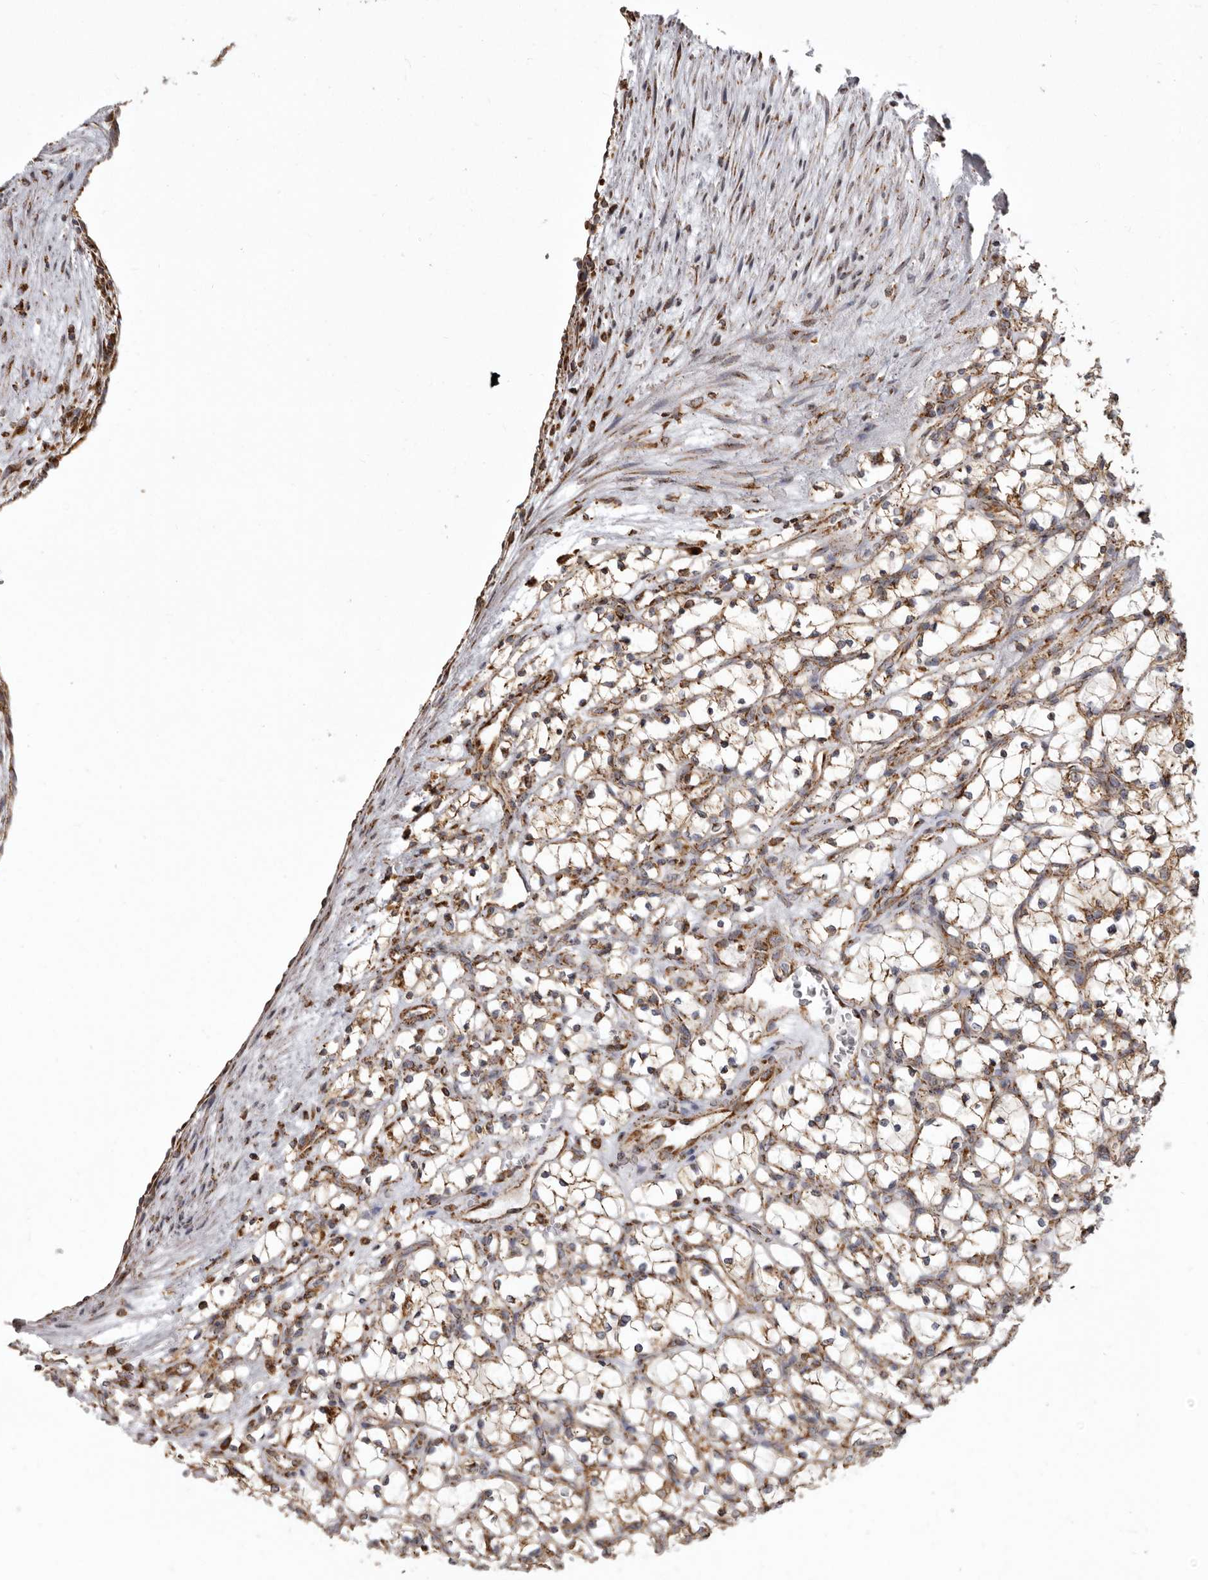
{"staining": {"intensity": "moderate", "quantity": ">75%", "location": "cytoplasmic/membranous"}, "tissue": "renal cancer", "cell_type": "Tumor cells", "image_type": "cancer", "snomed": [{"axis": "morphology", "description": "Adenocarcinoma, NOS"}, {"axis": "topography", "description": "Kidney"}], "caption": "DAB immunohistochemical staining of human renal adenocarcinoma exhibits moderate cytoplasmic/membranous protein staining in approximately >75% of tumor cells. Using DAB (brown) and hematoxylin (blue) stains, captured at high magnification using brightfield microscopy.", "gene": "CDK5RAP3", "patient": {"sex": "female", "age": 69}}